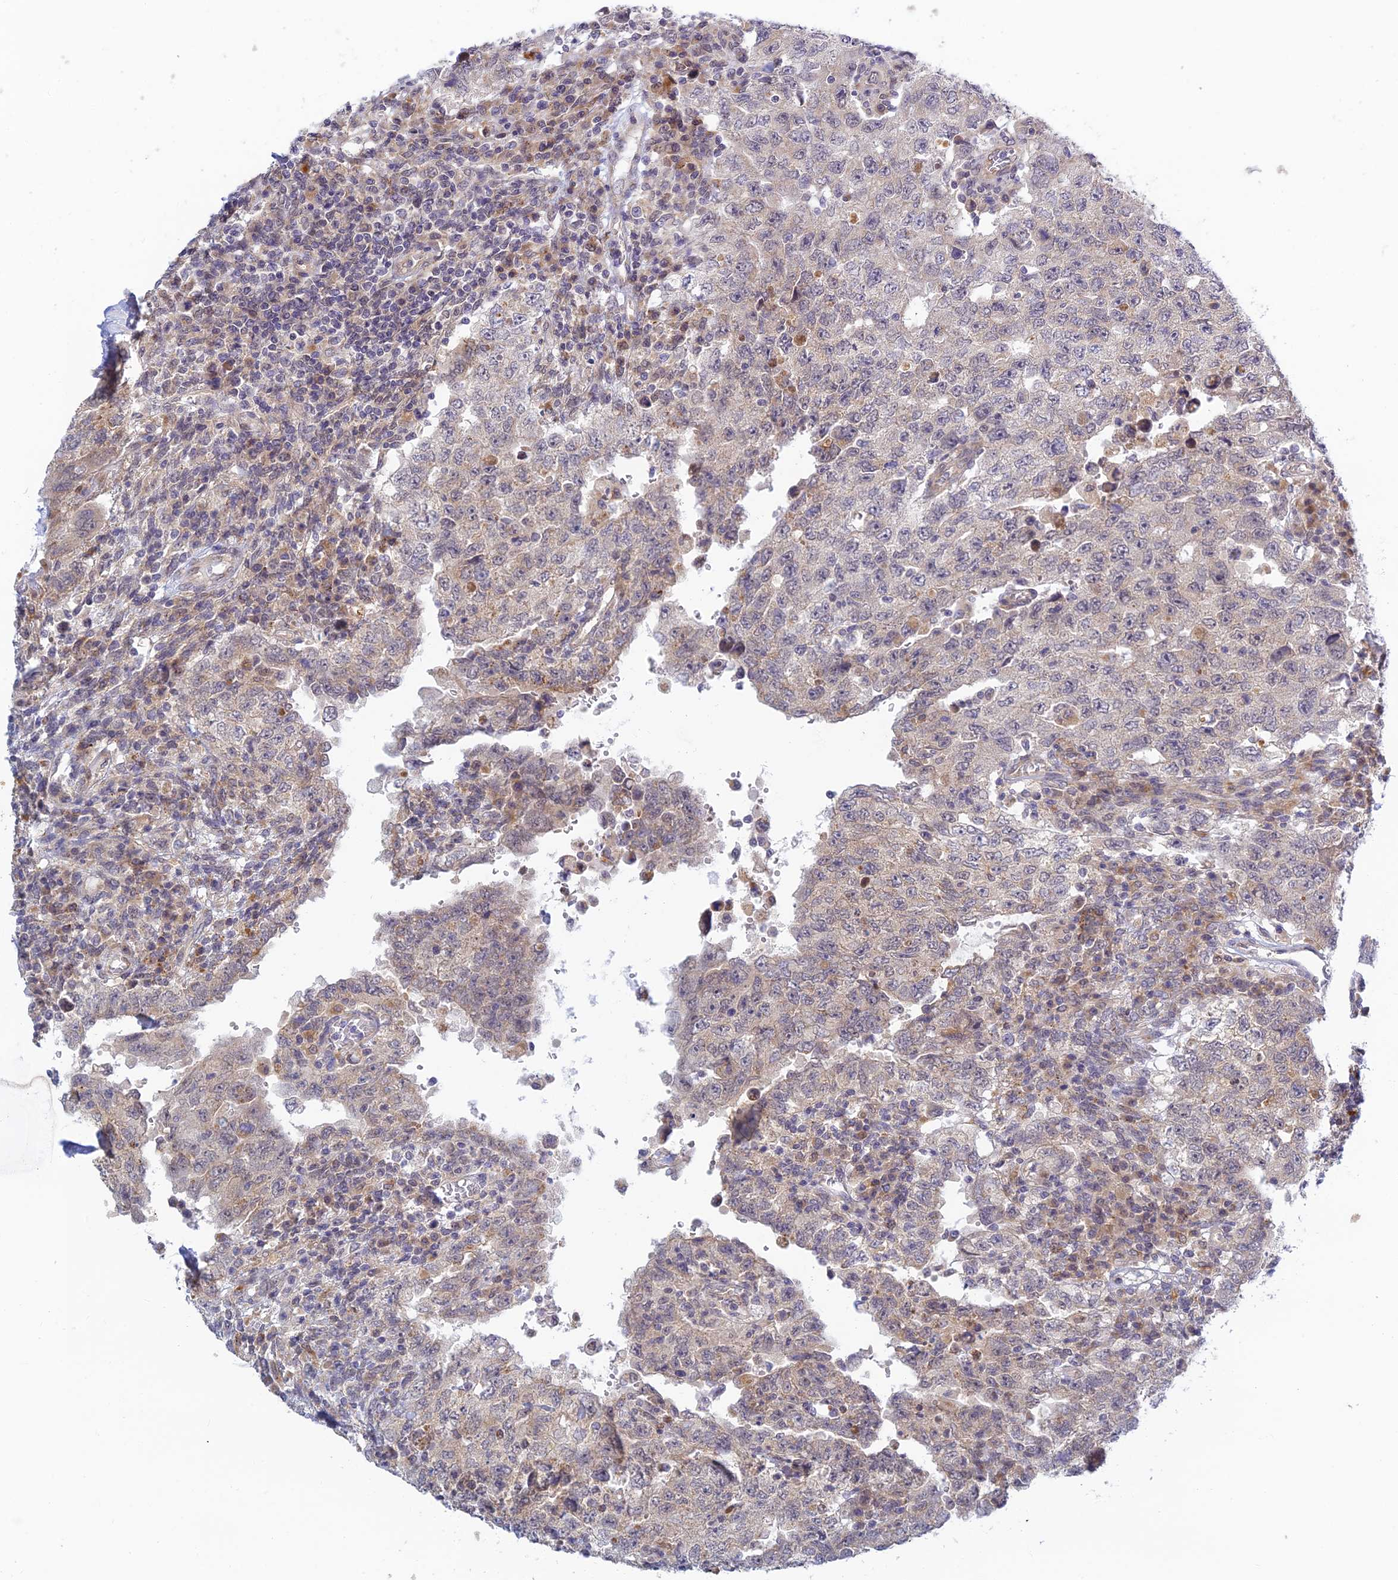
{"staining": {"intensity": "weak", "quantity": "<25%", "location": "cytoplasmic/membranous"}, "tissue": "testis cancer", "cell_type": "Tumor cells", "image_type": "cancer", "snomed": [{"axis": "morphology", "description": "Carcinoma, Embryonal, NOS"}, {"axis": "topography", "description": "Testis"}], "caption": "IHC photomicrograph of testis embryonal carcinoma stained for a protein (brown), which exhibits no positivity in tumor cells.", "gene": "SKIC8", "patient": {"sex": "male", "age": 26}}